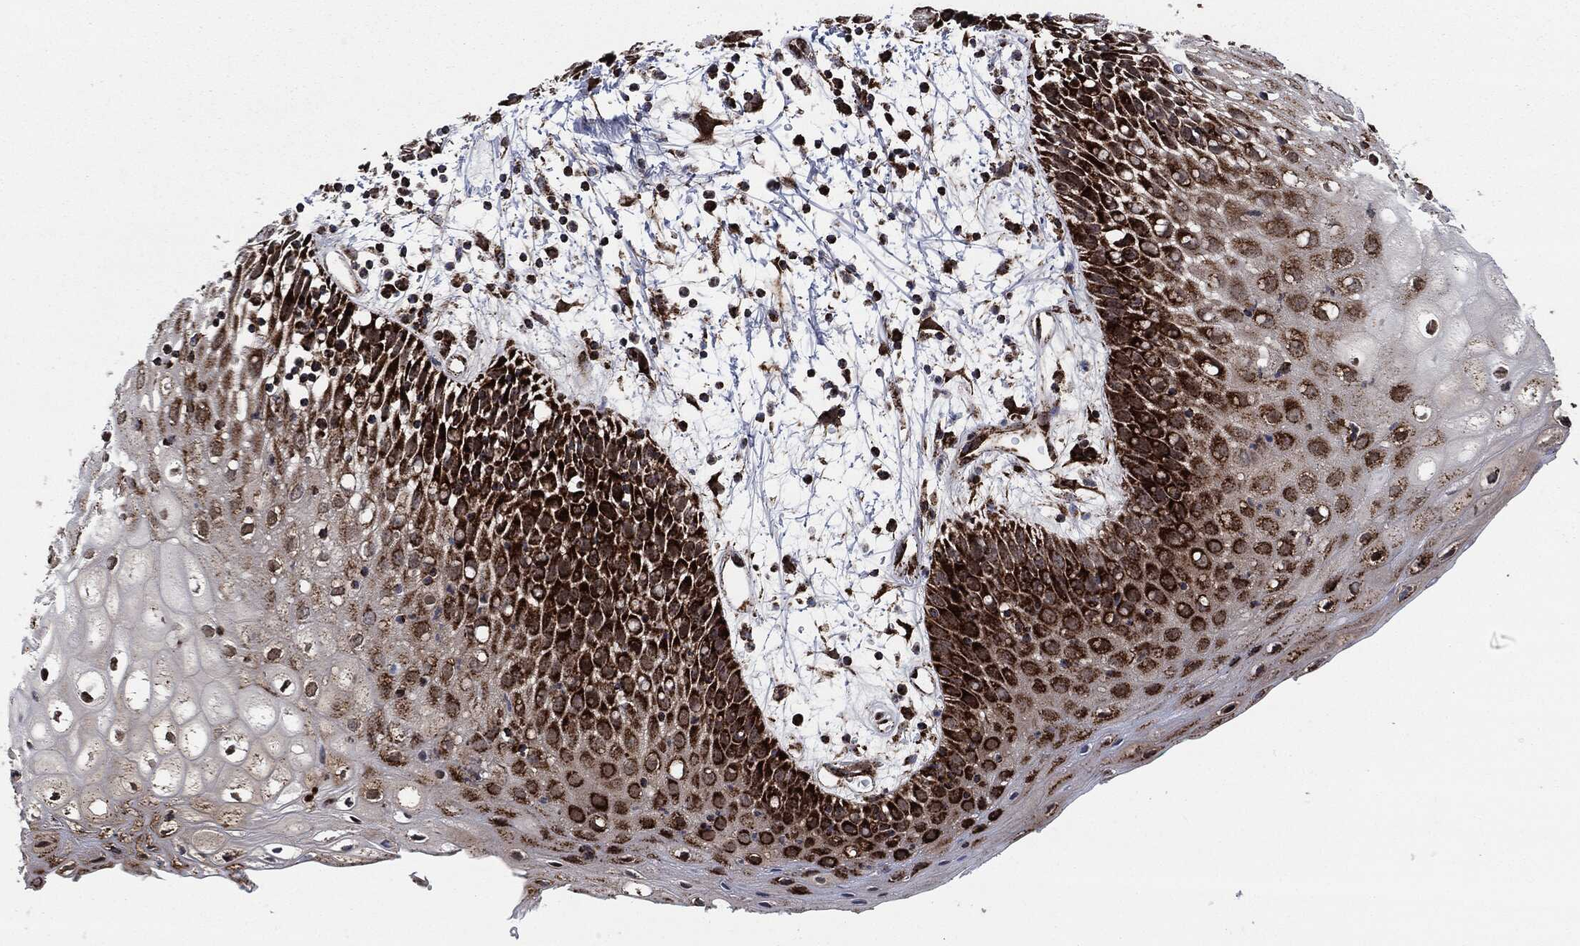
{"staining": {"intensity": "strong", "quantity": "25%-75%", "location": "cytoplasmic/membranous"}, "tissue": "oral mucosa", "cell_type": "Squamous epithelial cells", "image_type": "normal", "snomed": [{"axis": "morphology", "description": "Normal tissue, NOS"}, {"axis": "morphology", "description": "Squamous cell carcinoma, NOS"}, {"axis": "topography", "description": "Skeletal muscle"}, {"axis": "topography", "description": "Oral tissue"}, {"axis": "topography", "description": "Head-Neck"}], "caption": "Immunohistochemistry (IHC) image of unremarkable oral mucosa: oral mucosa stained using immunohistochemistry (IHC) shows high levels of strong protein expression localized specifically in the cytoplasmic/membranous of squamous epithelial cells, appearing as a cytoplasmic/membranous brown color.", "gene": "FH", "patient": {"sex": "female", "age": 84}}